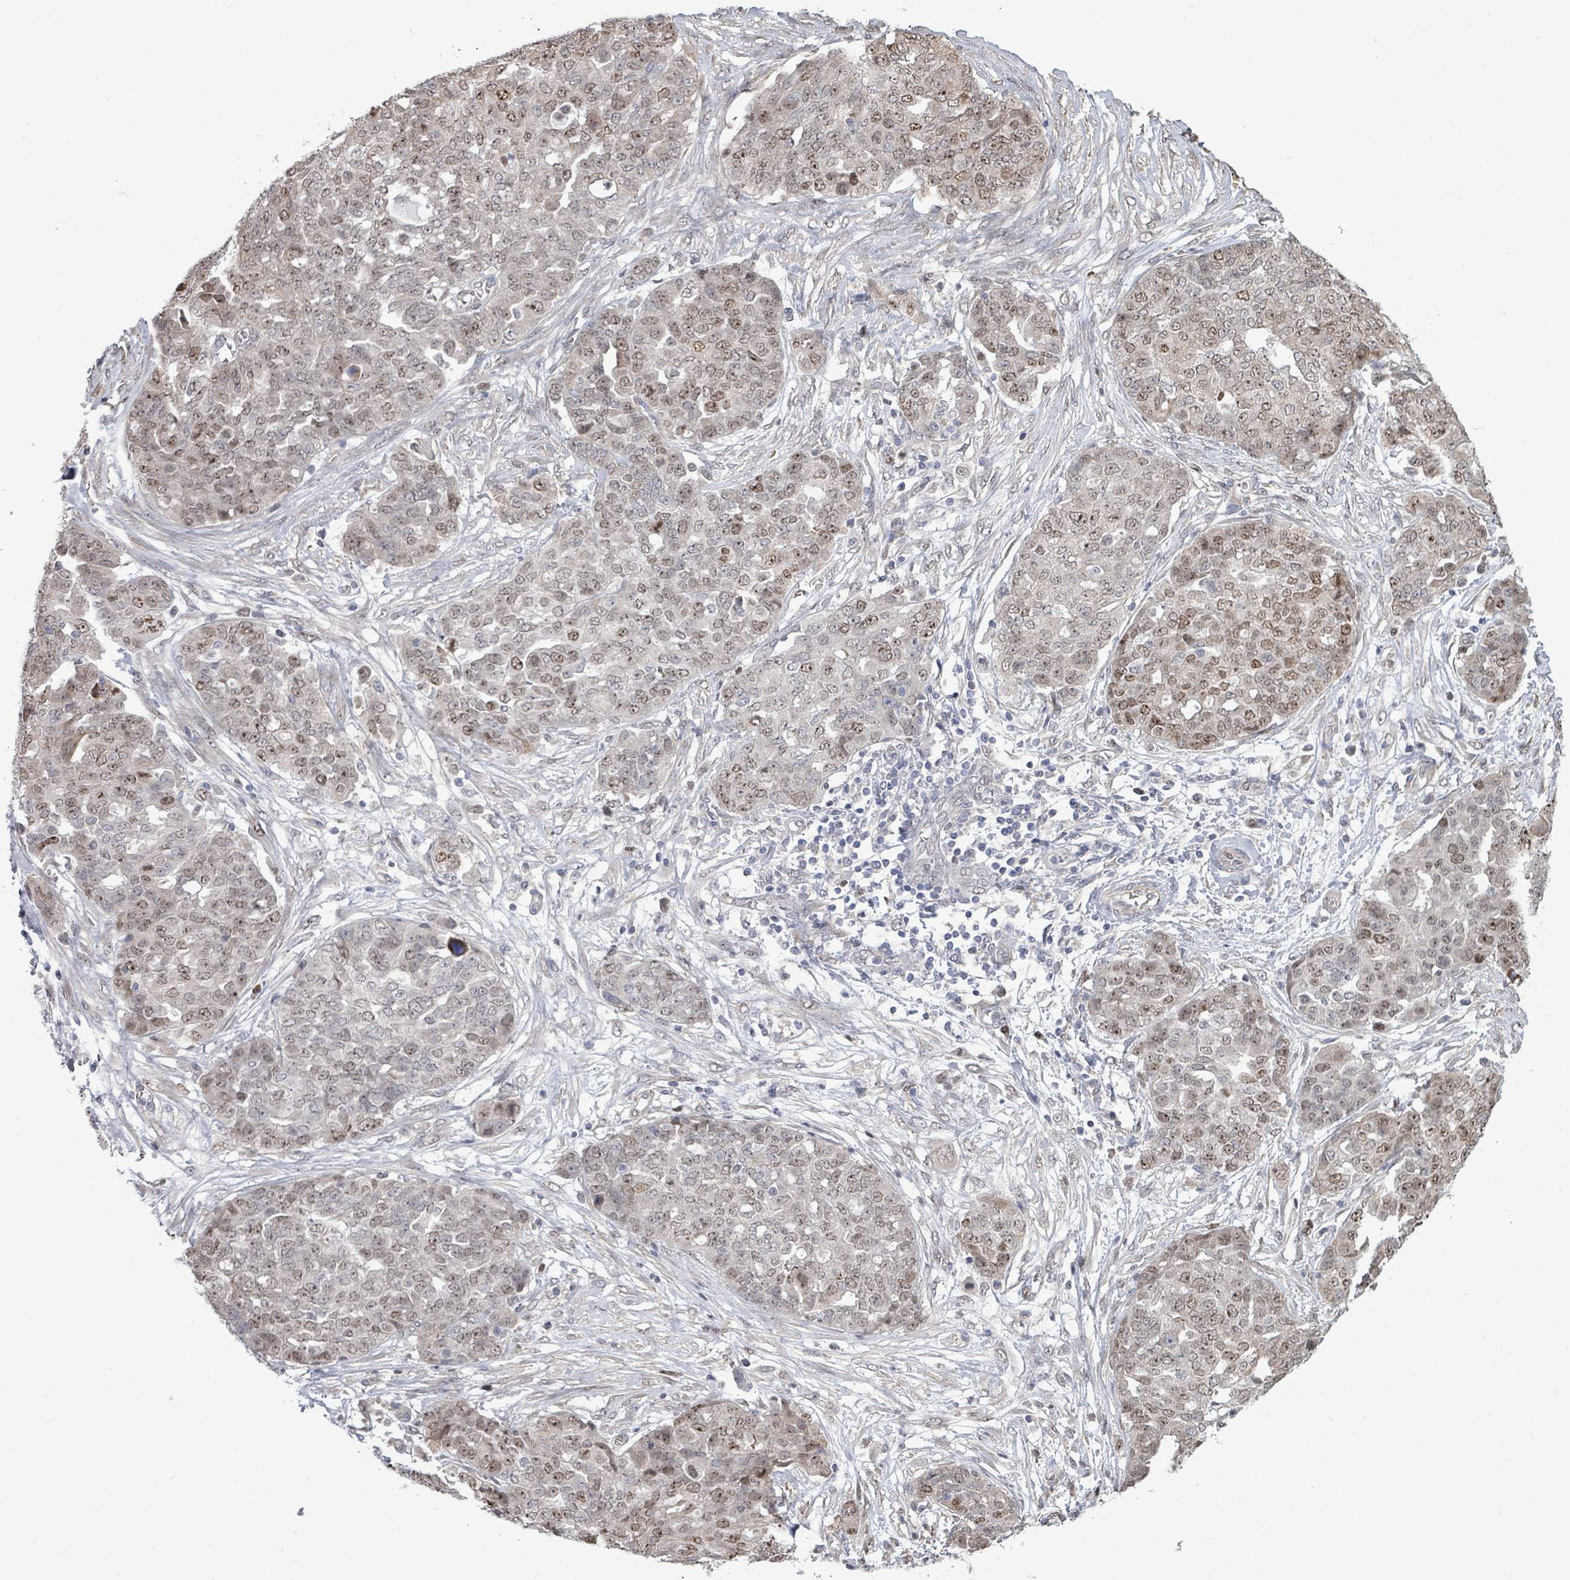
{"staining": {"intensity": "weak", "quantity": "25%-75%", "location": "nuclear"}, "tissue": "ovarian cancer", "cell_type": "Tumor cells", "image_type": "cancer", "snomed": [{"axis": "morphology", "description": "Cystadenocarcinoma, serous, NOS"}, {"axis": "topography", "description": "Soft tissue"}, {"axis": "topography", "description": "Ovary"}], "caption": "Protein analysis of ovarian cancer tissue shows weak nuclear expression in about 25%-75% of tumor cells.", "gene": "PAPSS1", "patient": {"sex": "female", "age": 57}}